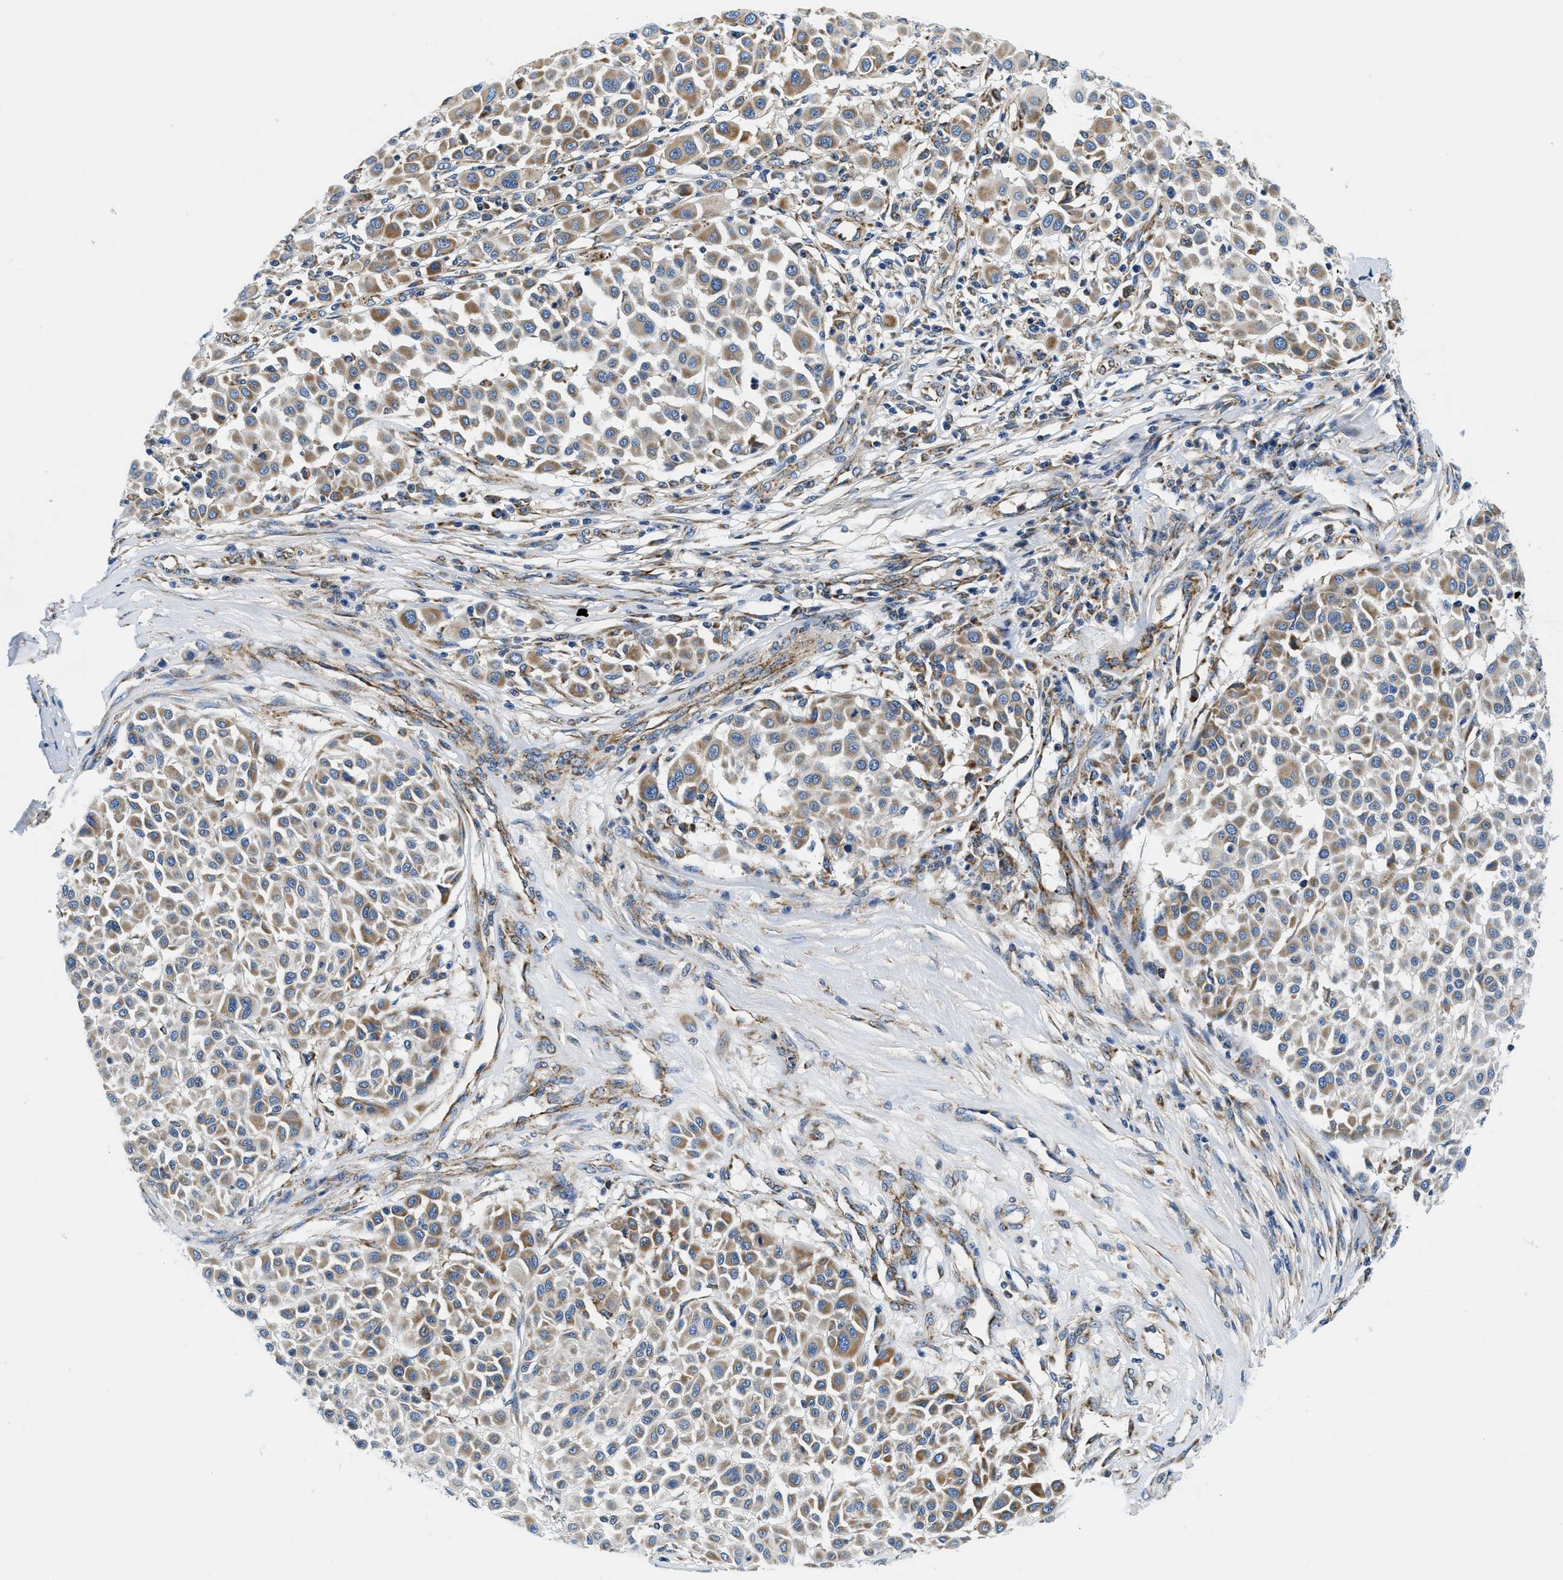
{"staining": {"intensity": "moderate", "quantity": "<25%", "location": "cytoplasmic/membranous"}, "tissue": "melanoma", "cell_type": "Tumor cells", "image_type": "cancer", "snomed": [{"axis": "morphology", "description": "Malignant melanoma, Metastatic site"}, {"axis": "topography", "description": "Soft tissue"}], "caption": "Moderate cytoplasmic/membranous expression for a protein is present in about <25% of tumor cells of melanoma using immunohistochemistry (IHC).", "gene": "SAMD4B", "patient": {"sex": "male", "age": 41}}